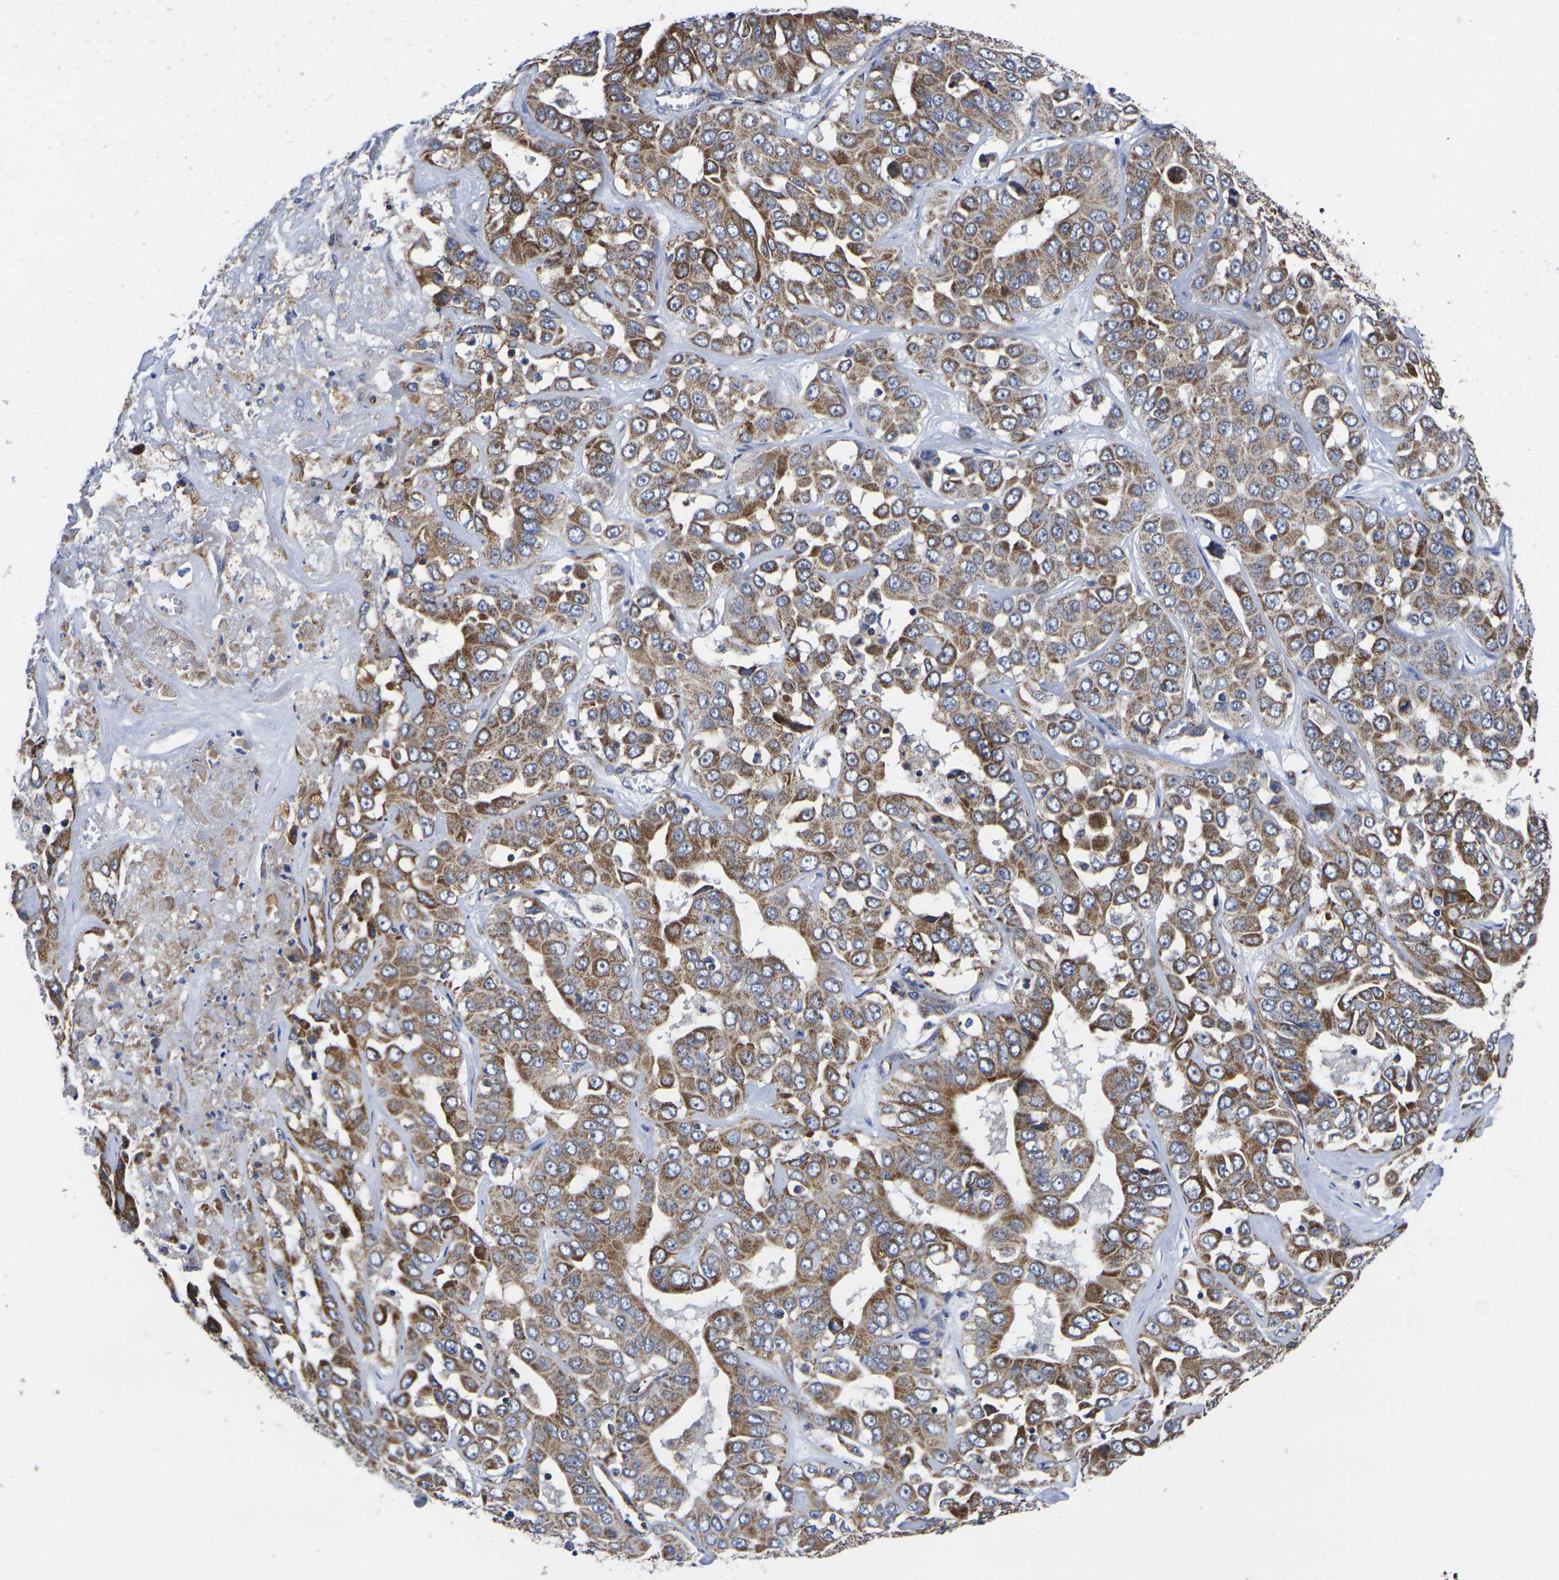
{"staining": {"intensity": "moderate", "quantity": ">75%", "location": "cytoplasmic/membranous"}, "tissue": "liver cancer", "cell_type": "Tumor cells", "image_type": "cancer", "snomed": [{"axis": "morphology", "description": "Cholangiocarcinoma"}, {"axis": "topography", "description": "Liver"}], "caption": "Immunohistochemical staining of liver cancer (cholangiocarcinoma) exhibits medium levels of moderate cytoplasmic/membranous protein positivity in approximately >75% of tumor cells. (DAB (3,3'-diaminobenzidine) IHC, brown staining for protein, blue staining for nuclei).", "gene": "P2RY11", "patient": {"sex": "female", "age": 52}}